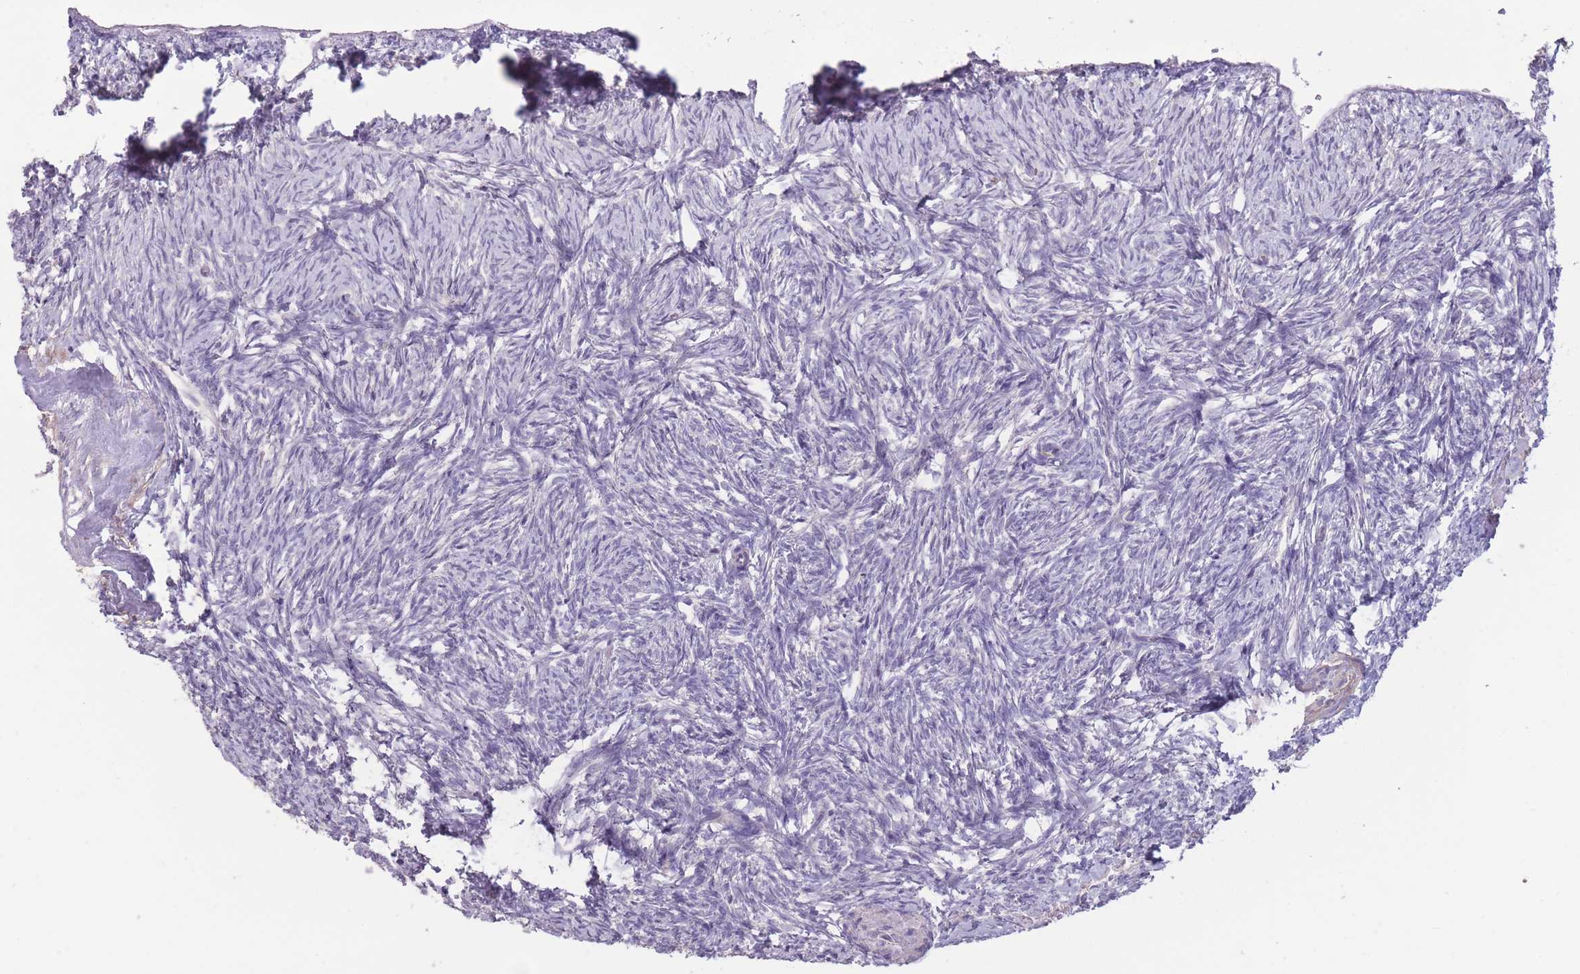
{"staining": {"intensity": "negative", "quantity": "none", "location": "none"}, "tissue": "ovary", "cell_type": "Follicle cells", "image_type": "normal", "snomed": [{"axis": "morphology", "description": "Normal tissue, NOS"}, {"axis": "topography", "description": "Ovary"}], "caption": "Human ovary stained for a protein using IHC shows no staining in follicle cells.", "gene": "RSPH10B2", "patient": {"sex": "female", "age": 51}}